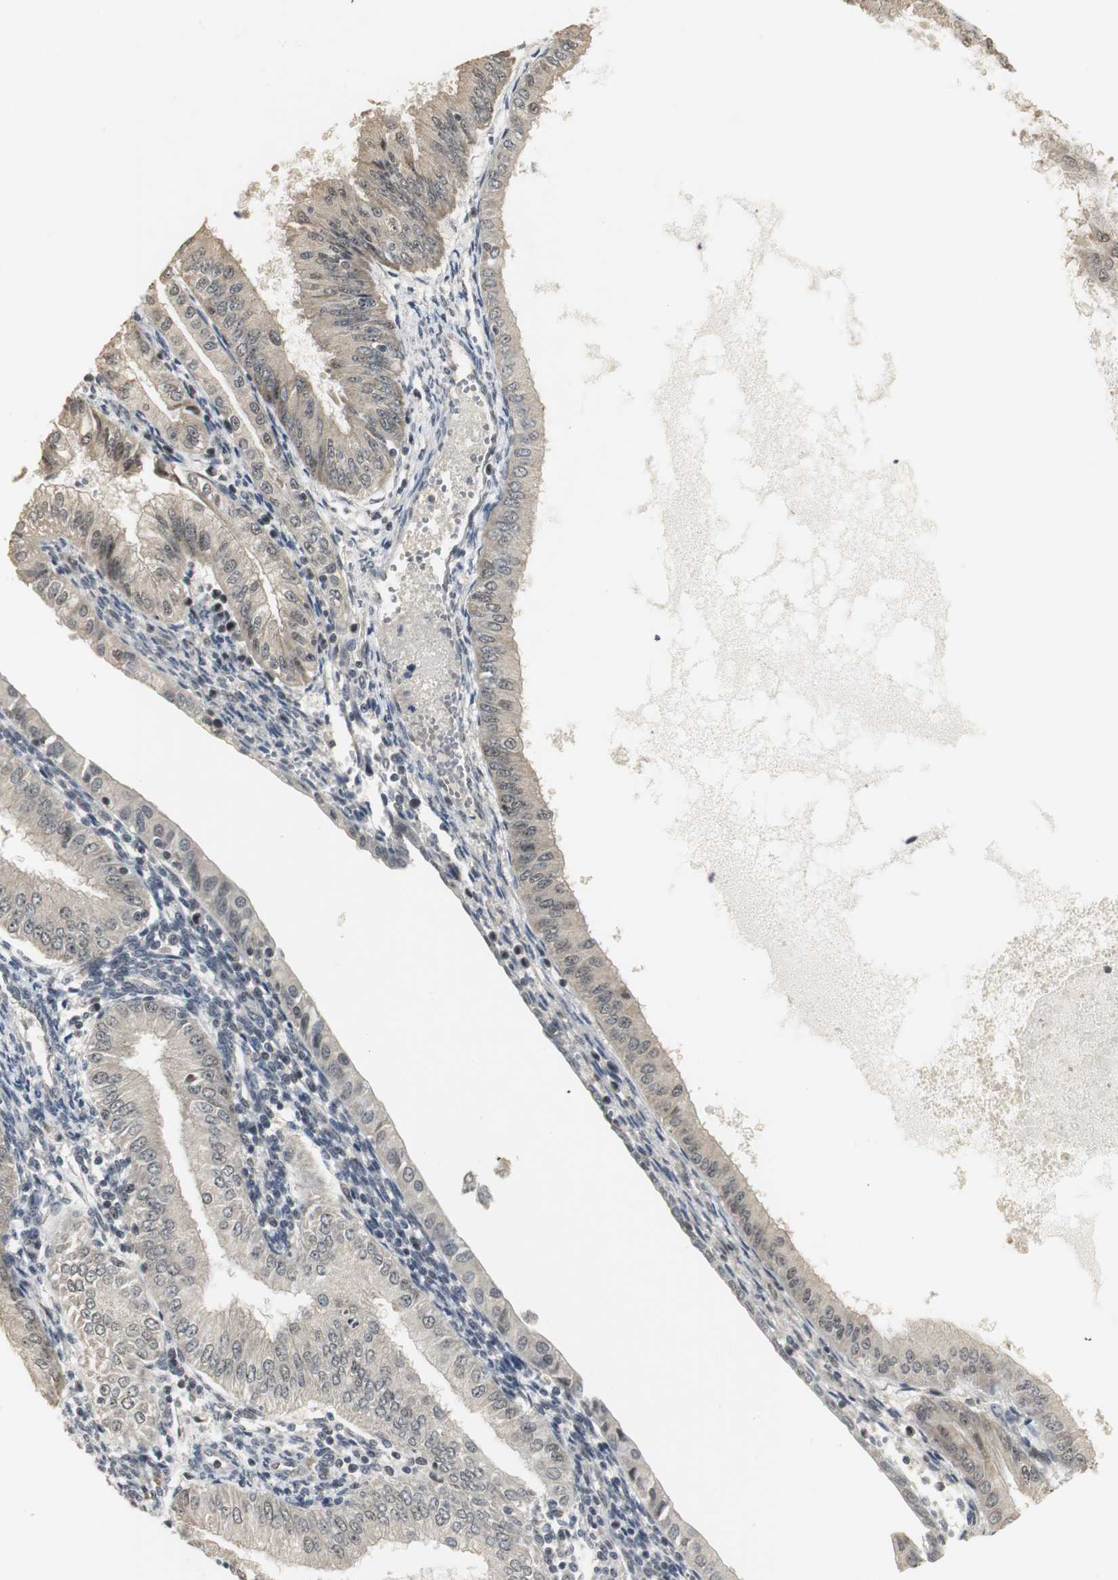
{"staining": {"intensity": "weak", "quantity": "25%-75%", "location": "cytoplasmic/membranous"}, "tissue": "endometrial cancer", "cell_type": "Tumor cells", "image_type": "cancer", "snomed": [{"axis": "morphology", "description": "Adenocarcinoma, NOS"}, {"axis": "topography", "description": "Endometrium"}], "caption": "Protein staining reveals weak cytoplasmic/membranous expression in about 25%-75% of tumor cells in endometrial cancer. (DAB IHC with brightfield microscopy, high magnification).", "gene": "ELOA", "patient": {"sex": "female", "age": 53}}